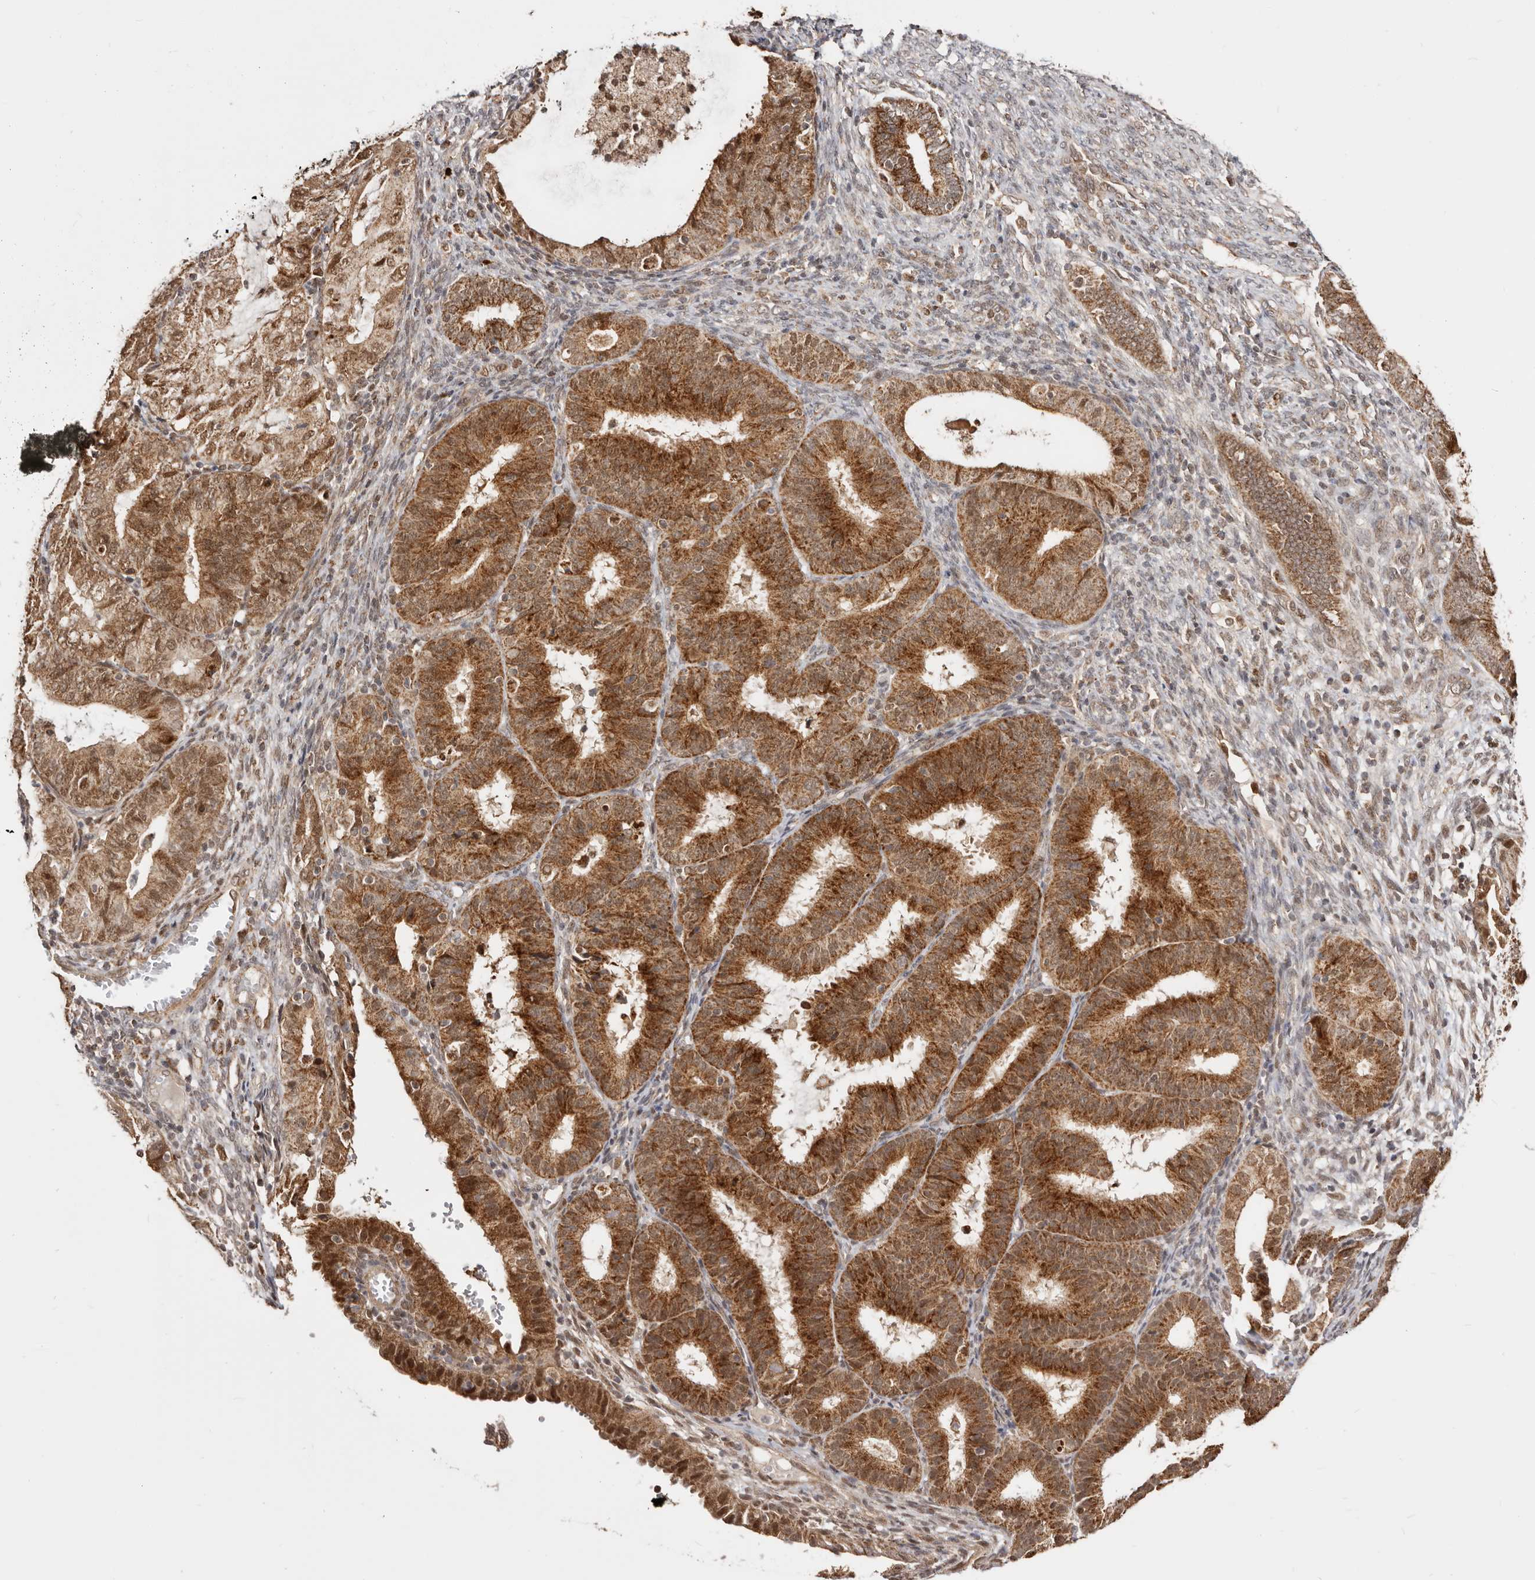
{"staining": {"intensity": "strong", "quantity": ">75%", "location": "cytoplasmic/membranous,nuclear"}, "tissue": "endometrial cancer", "cell_type": "Tumor cells", "image_type": "cancer", "snomed": [{"axis": "morphology", "description": "Adenocarcinoma, NOS"}, {"axis": "topography", "description": "Endometrium"}], "caption": "Immunohistochemical staining of human endometrial cancer displays high levels of strong cytoplasmic/membranous and nuclear protein positivity in approximately >75% of tumor cells. Using DAB (3,3'-diaminobenzidine) (brown) and hematoxylin (blue) stains, captured at high magnification using brightfield microscopy.", "gene": "SEC14L1", "patient": {"sex": "female", "age": 51}}